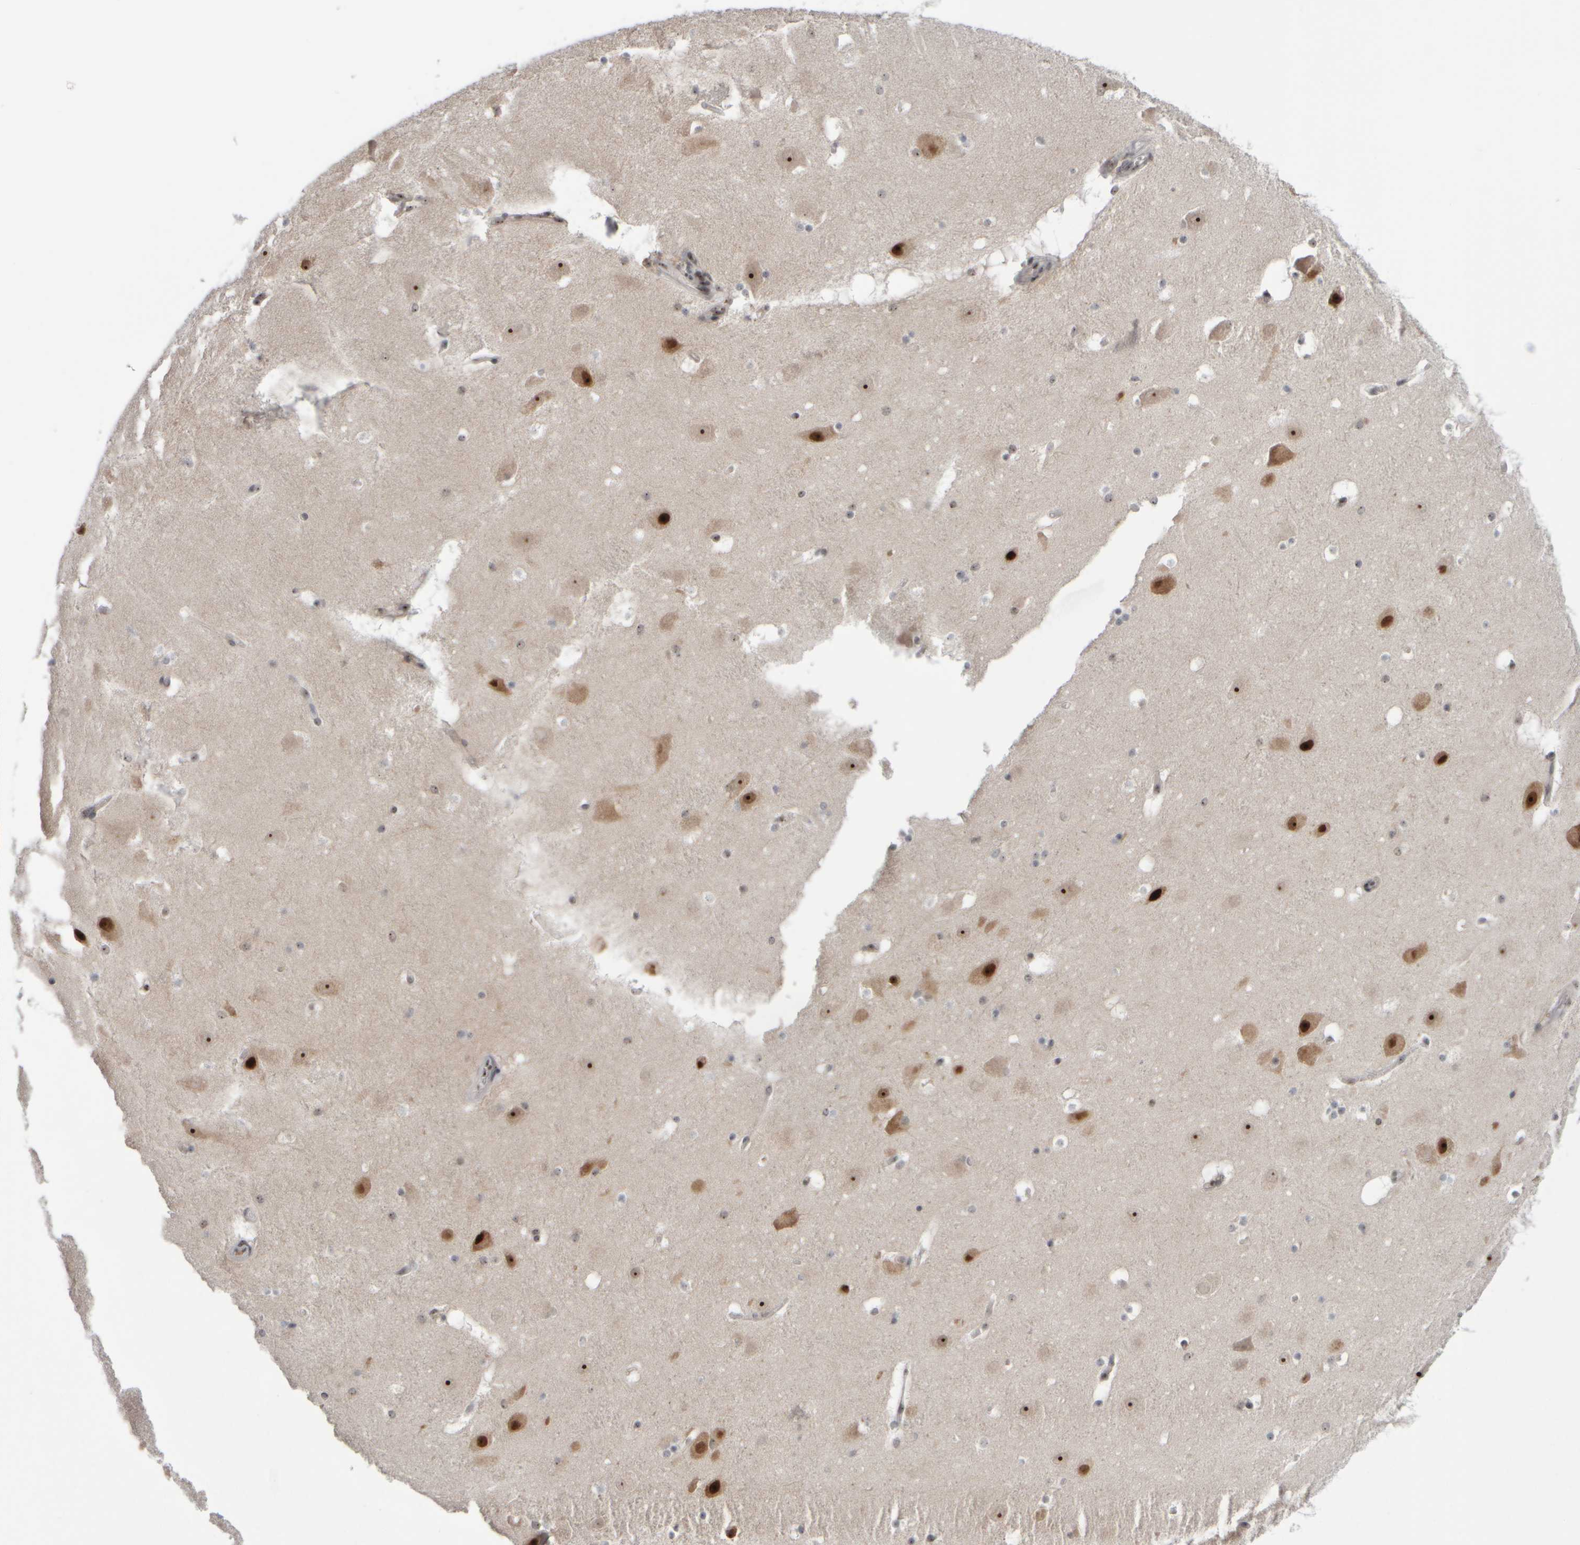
{"staining": {"intensity": "moderate", "quantity": "<25%", "location": "nuclear"}, "tissue": "hippocampus", "cell_type": "Glial cells", "image_type": "normal", "snomed": [{"axis": "morphology", "description": "Normal tissue, NOS"}, {"axis": "topography", "description": "Hippocampus"}], "caption": "Immunohistochemistry (IHC) photomicrograph of normal human hippocampus stained for a protein (brown), which shows low levels of moderate nuclear expression in approximately <25% of glial cells.", "gene": "SURF6", "patient": {"sex": "male", "age": 45}}